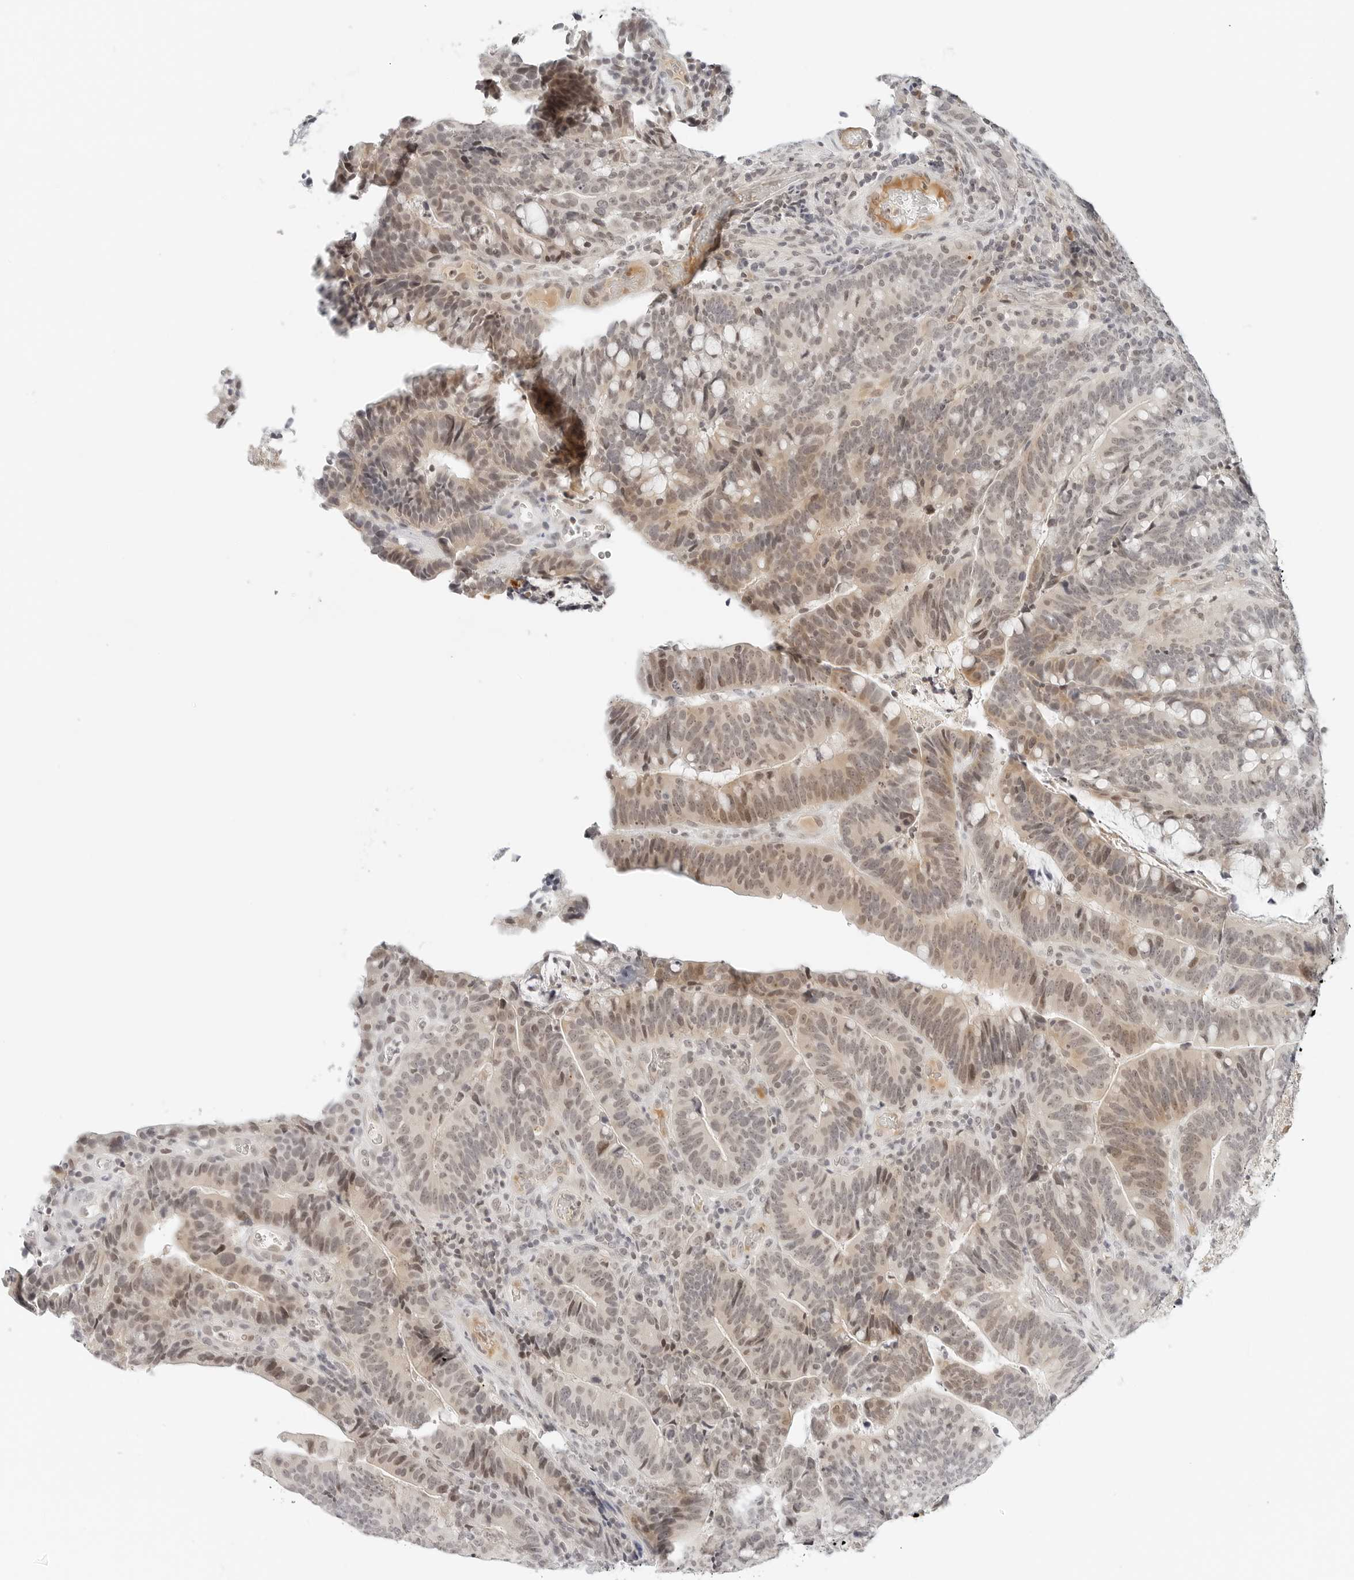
{"staining": {"intensity": "weak", "quantity": "25%-75%", "location": "cytoplasmic/membranous,nuclear"}, "tissue": "colorectal cancer", "cell_type": "Tumor cells", "image_type": "cancer", "snomed": [{"axis": "morphology", "description": "Adenocarcinoma, NOS"}, {"axis": "topography", "description": "Colon"}], "caption": "DAB (3,3'-diaminobenzidine) immunohistochemical staining of colorectal cancer (adenocarcinoma) reveals weak cytoplasmic/membranous and nuclear protein staining in approximately 25%-75% of tumor cells.", "gene": "NEO1", "patient": {"sex": "female", "age": 66}}